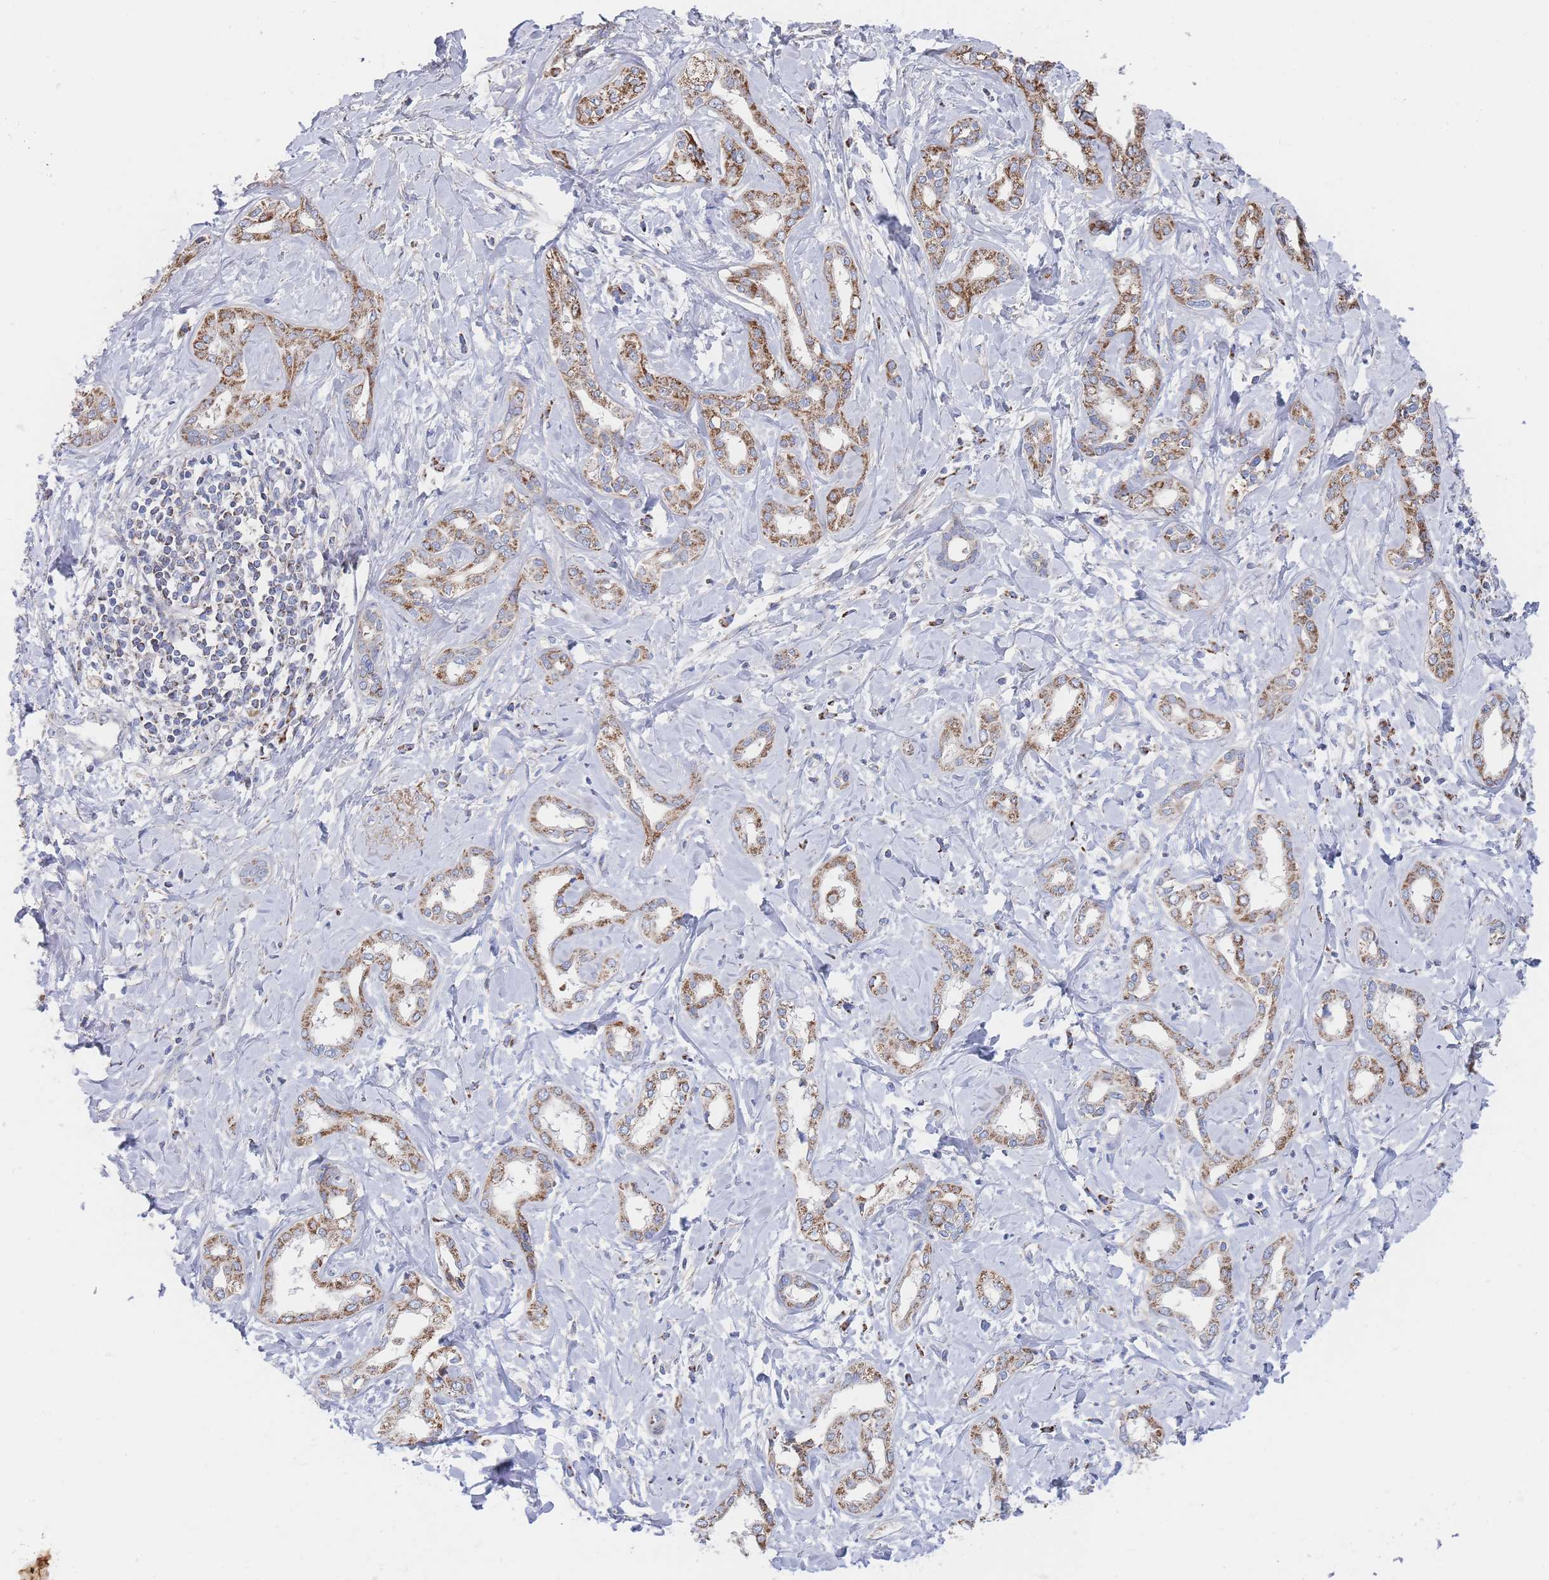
{"staining": {"intensity": "moderate", "quantity": ">75%", "location": "cytoplasmic/membranous"}, "tissue": "liver cancer", "cell_type": "Tumor cells", "image_type": "cancer", "snomed": [{"axis": "morphology", "description": "Cholangiocarcinoma"}, {"axis": "topography", "description": "Liver"}], "caption": "An image of liver cancer stained for a protein demonstrates moderate cytoplasmic/membranous brown staining in tumor cells.", "gene": "IKZF4", "patient": {"sex": "female", "age": 77}}